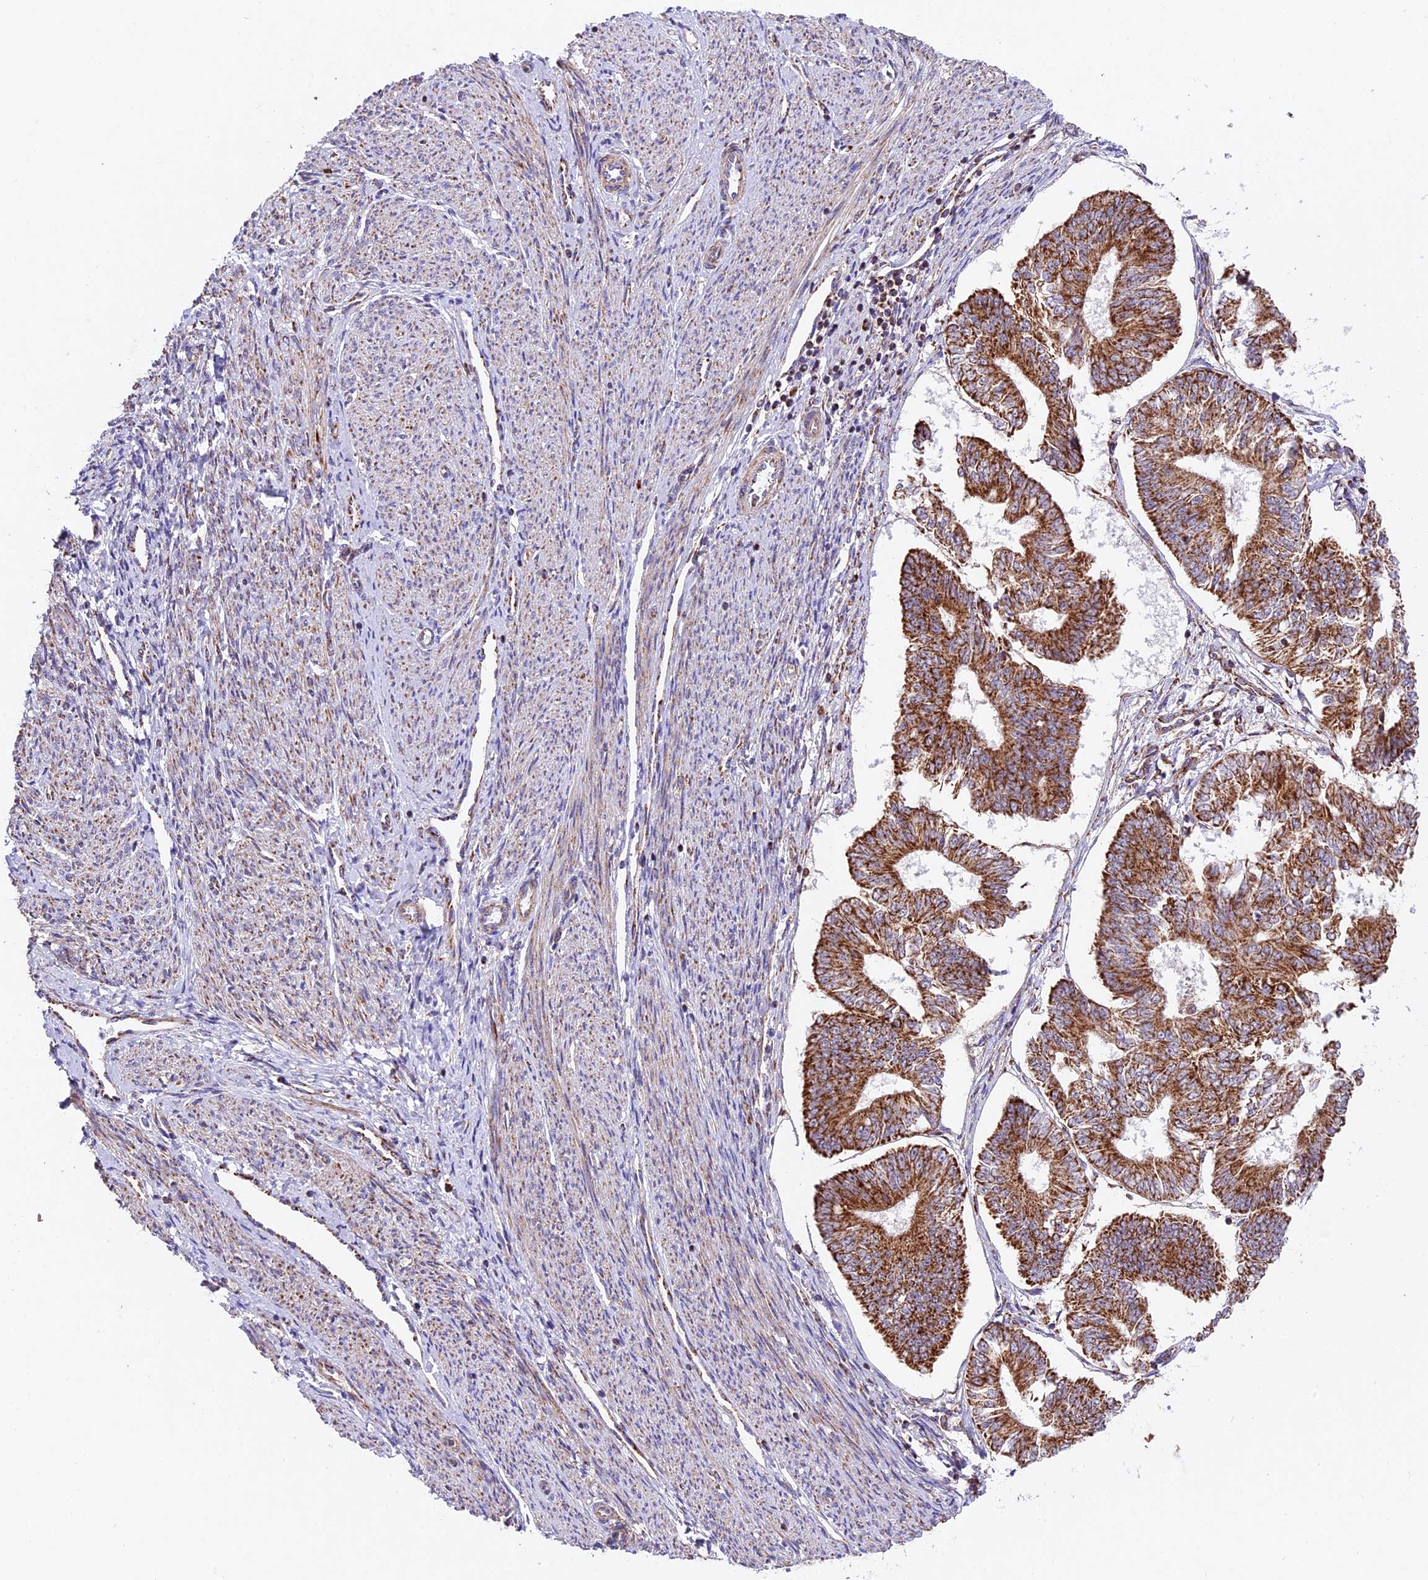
{"staining": {"intensity": "strong", "quantity": ">75%", "location": "cytoplasmic/membranous"}, "tissue": "endometrial cancer", "cell_type": "Tumor cells", "image_type": "cancer", "snomed": [{"axis": "morphology", "description": "Adenocarcinoma, NOS"}, {"axis": "topography", "description": "Endometrium"}], "caption": "Immunohistochemical staining of human endometrial cancer demonstrates high levels of strong cytoplasmic/membranous expression in approximately >75% of tumor cells.", "gene": "NDUFA8", "patient": {"sex": "female", "age": 58}}